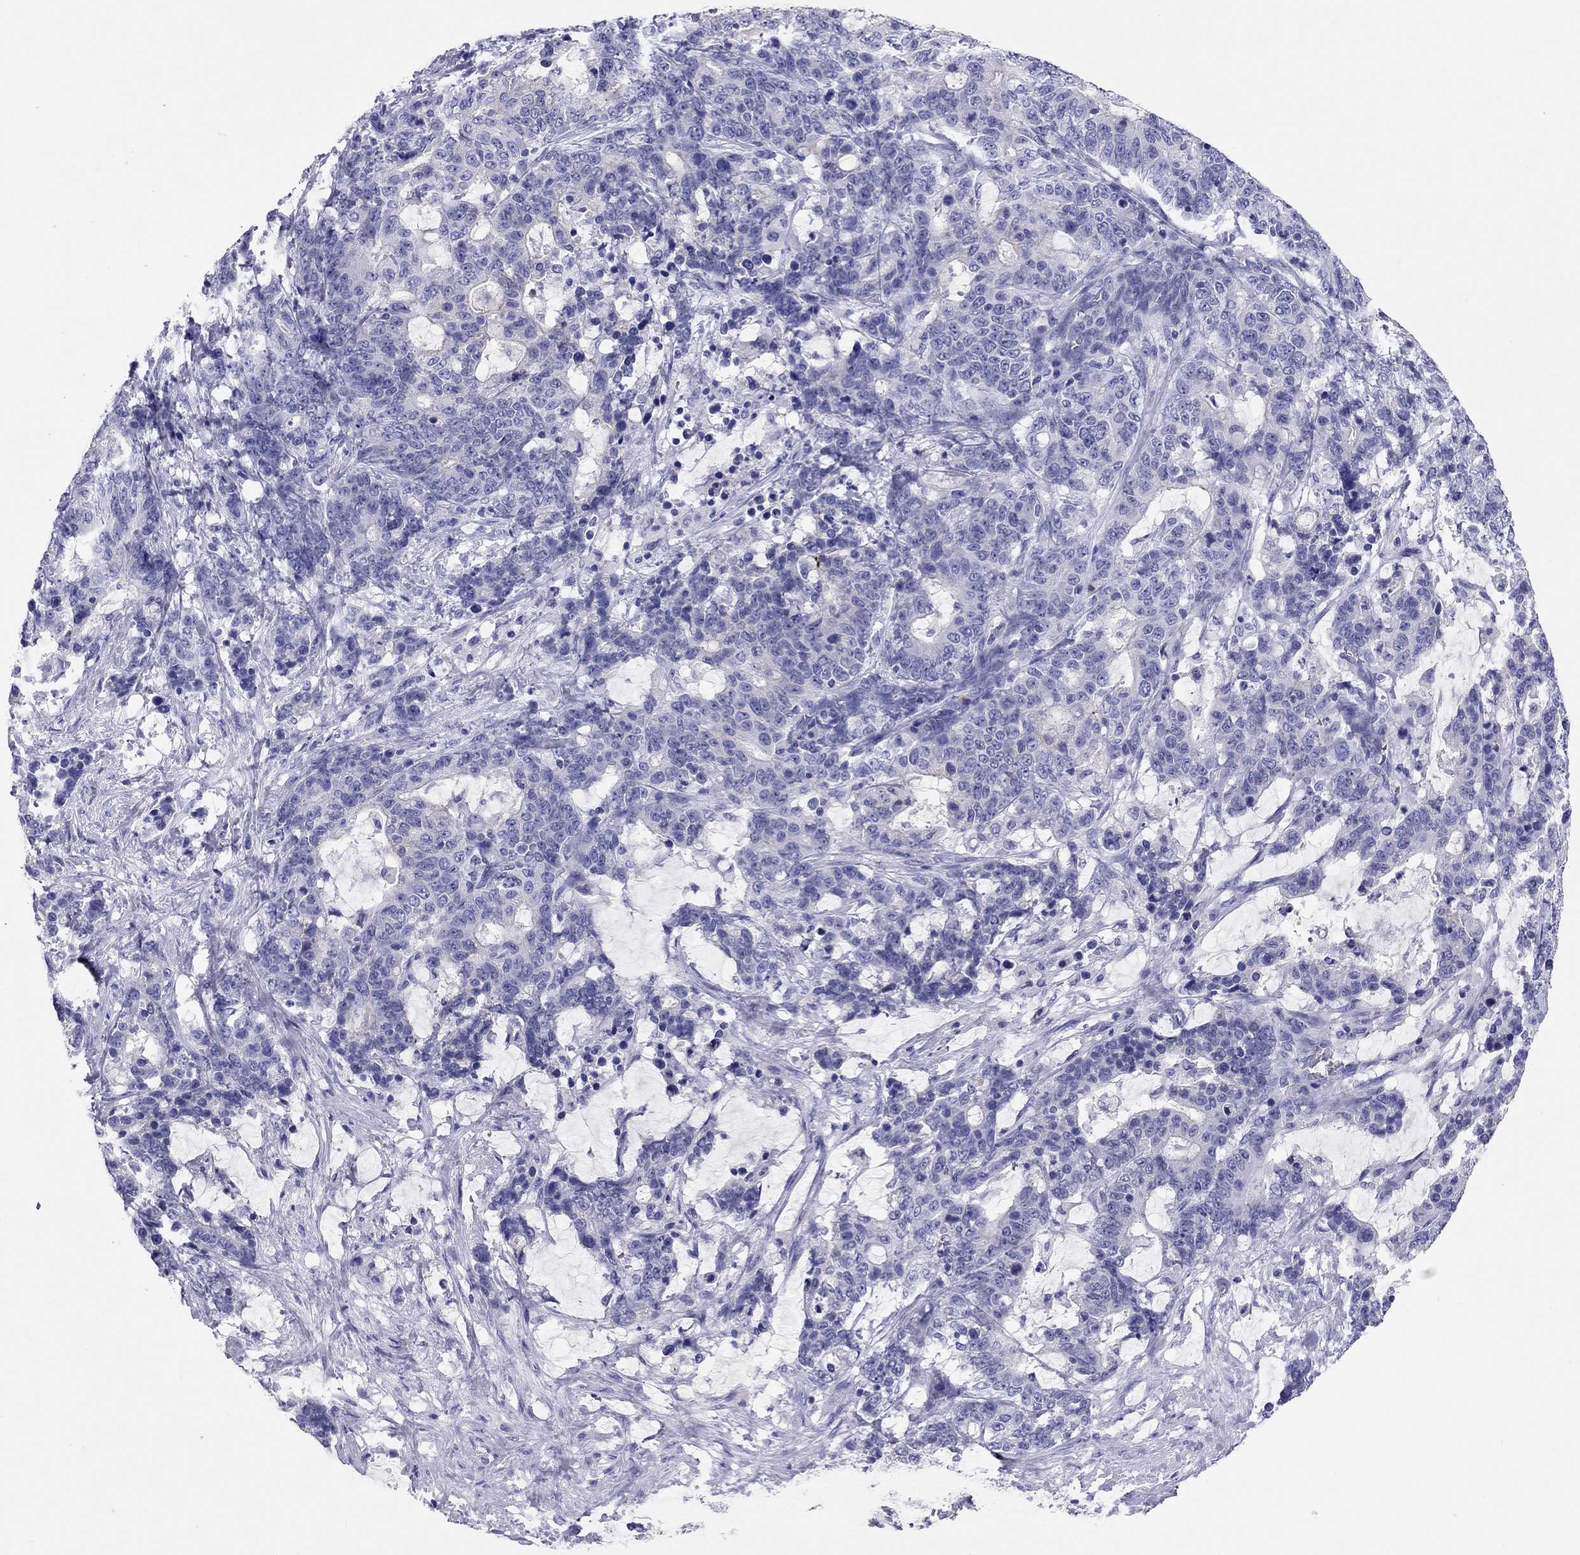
{"staining": {"intensity": "negative", "quantity": "none", "location": "none"}, "tissue": "stomach cancer", "cell_type": "Tumor cells", "image_type": "cancer", "snomed": [{"axis": "morphology", "description": "Normal tissue, NOS"}, {"axis": "morphology", "description": "Adenocarcinoma, NOS"}, {"axis": "topography", "description": "Stomach"}], "caption": "Immunohistochemical staining of stomach cancer (adenocarcinoma) shows no significant positivity in tumor cells.", "gene": "CALHM1", "patient": {"sex": "female", "age": 64}}